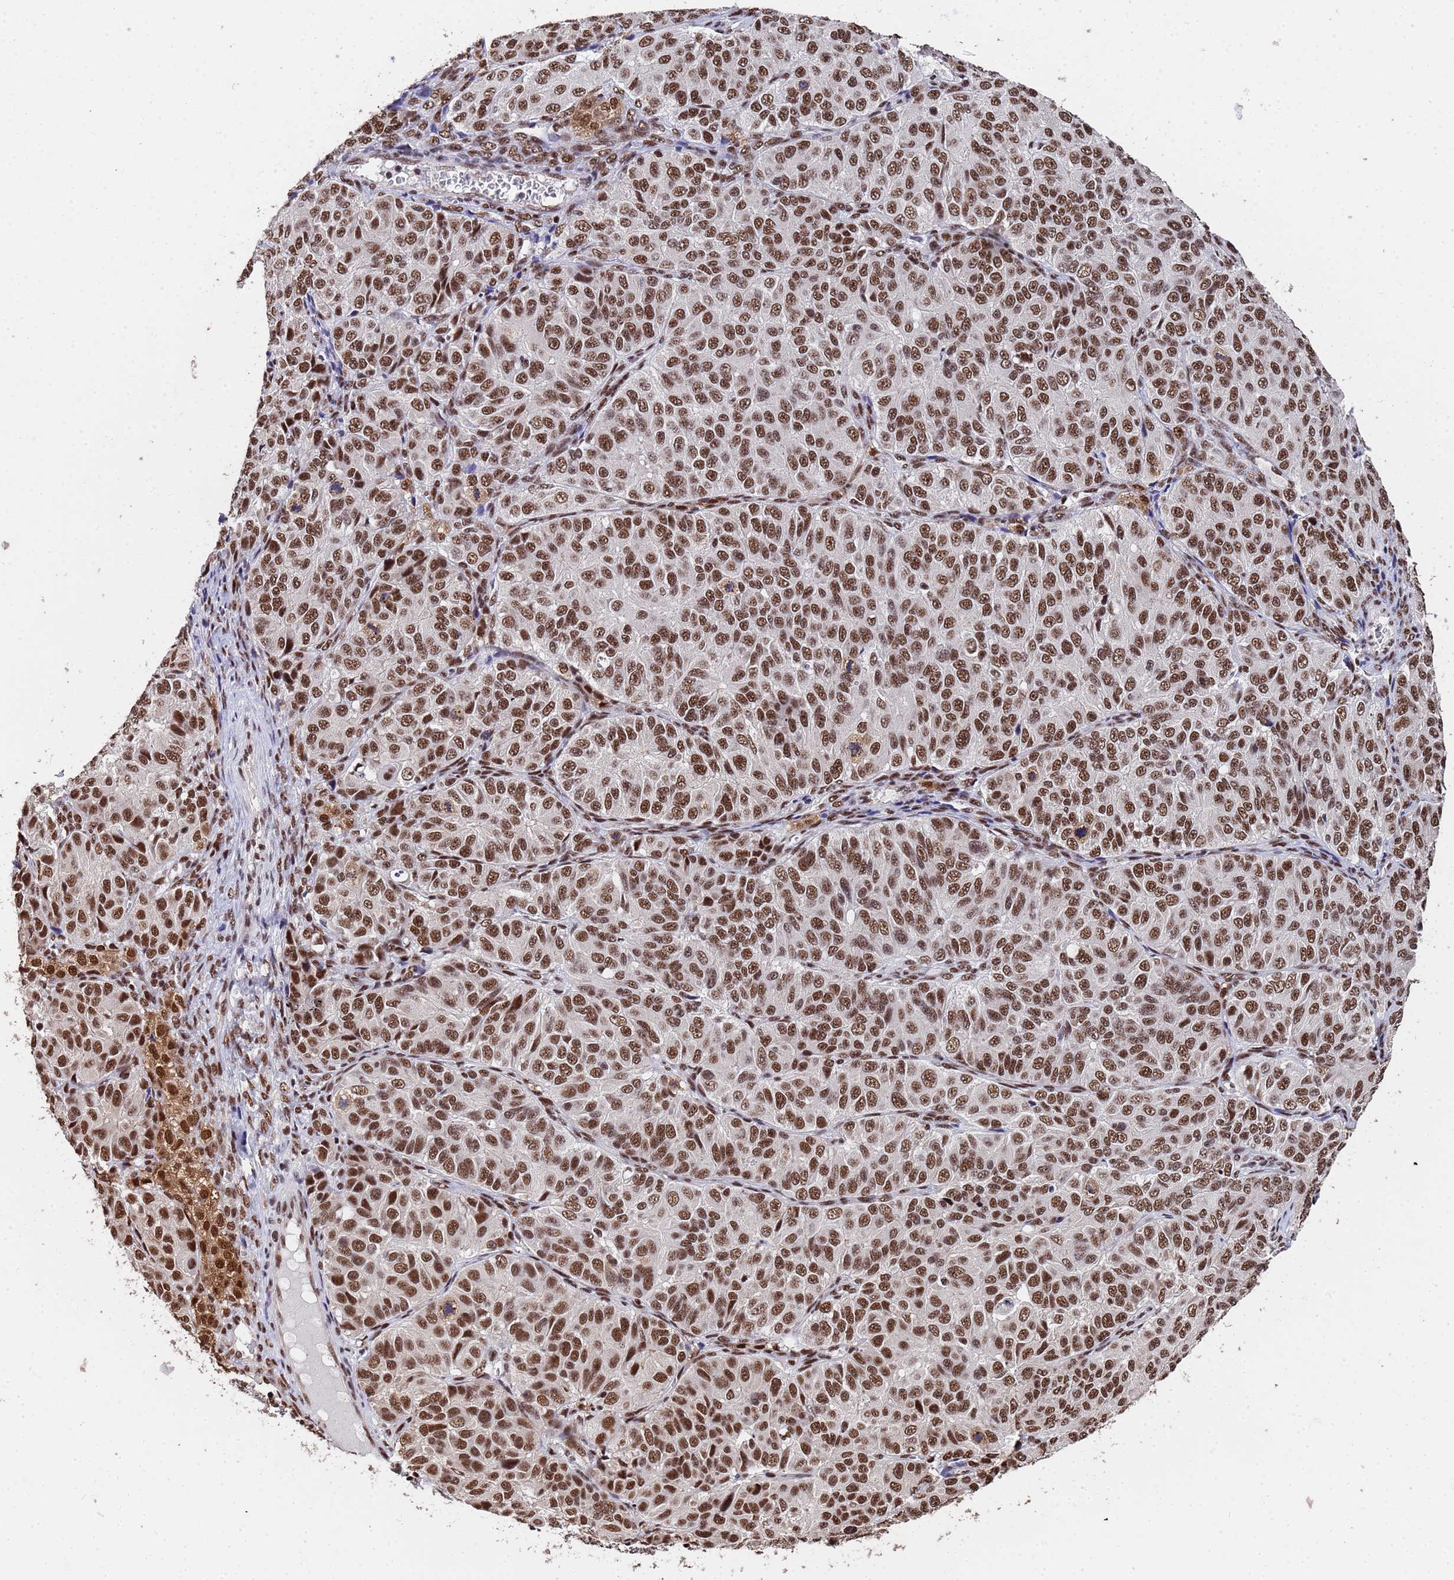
{"staining": {"intensity": "moderate", "quantity": ">75%", "location": "nuclear"}, "tissue": "ovarian cancer", "cell_type": "Tumor cells", "image_type": "cancer", "snomed": [{"axis": "morphology", "description": "Carcinoma, endometroid"}, {"axis": "topography", "description": "Ovary"}], "caption": "High-power microscopy captured an immunohistochemistry (IHC) photomicrograph of ovarian endometroid carcinoma, revealing moderate nuclear positivity in approximately >75% of tumor cells. (Stains: DAB in brown, nuclei in blue, Microscopy: brightfield microscopy at high magnification).", "gene": "SF3B2", "patient": {"sex": "female", "age": 51}}